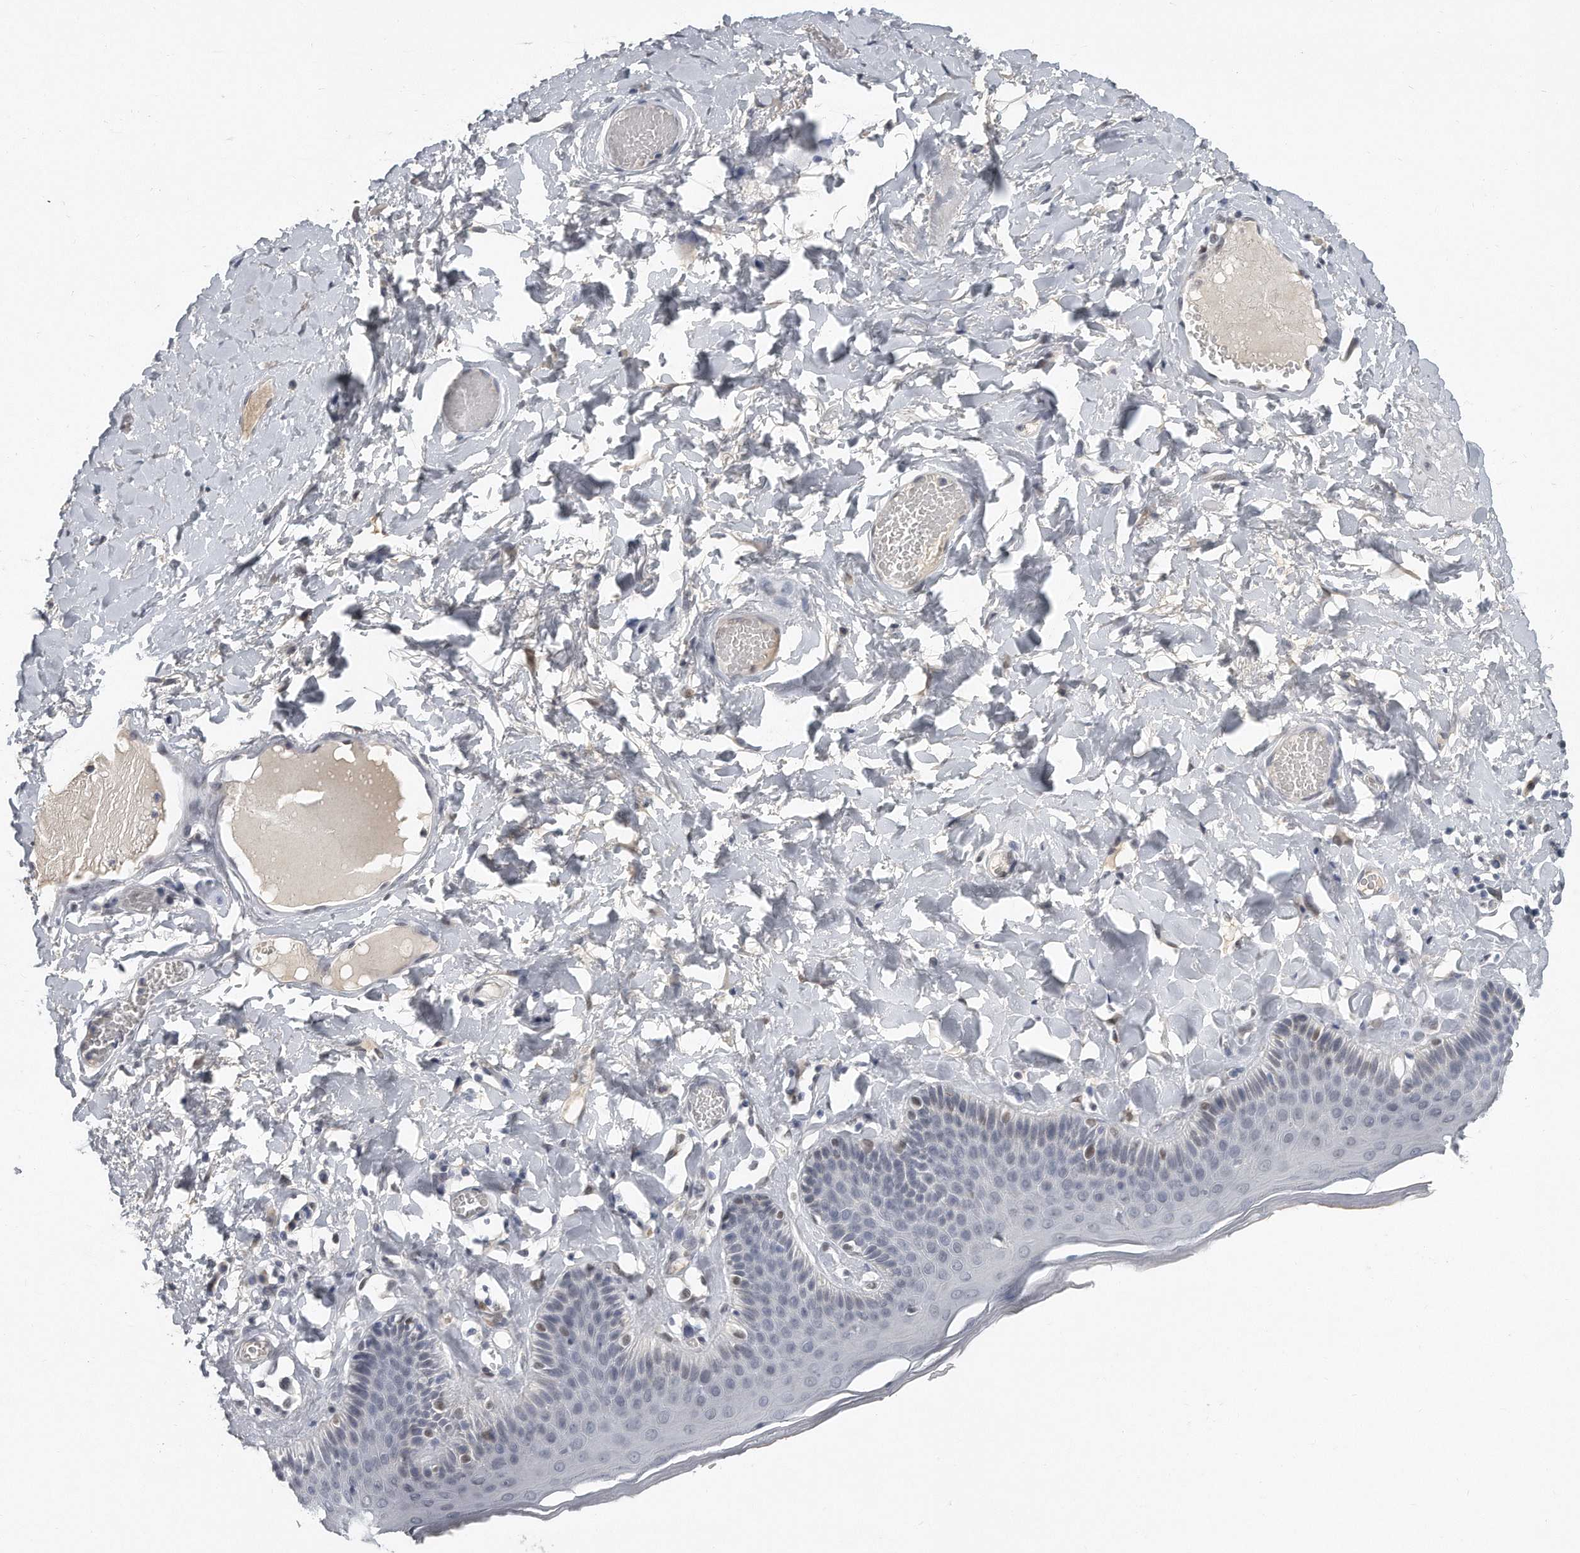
{"staining": {"intensity": "weak", "quantity": "<25%", "location": "cytoplasmic/membranous"}, "tissue": "skin", "cell_type": "Epidermal cells", "image_type": "normal", "snomed": [{"axis": "morphology", "description": "Normal tissue, NOS"}, {"axis": "topography", "description": "Anal"}], "caption": "Immunohistochemical staining of unremarkable skin shows no significant expression in epidermal cells. The staining is performed using DAB (3,3'-diaminobenzidine) brown chromogen with nuclei counter-stained in using hematoxylin.", "gene": "CTBP2", "patient": {"sex": "male", "age": 69}}